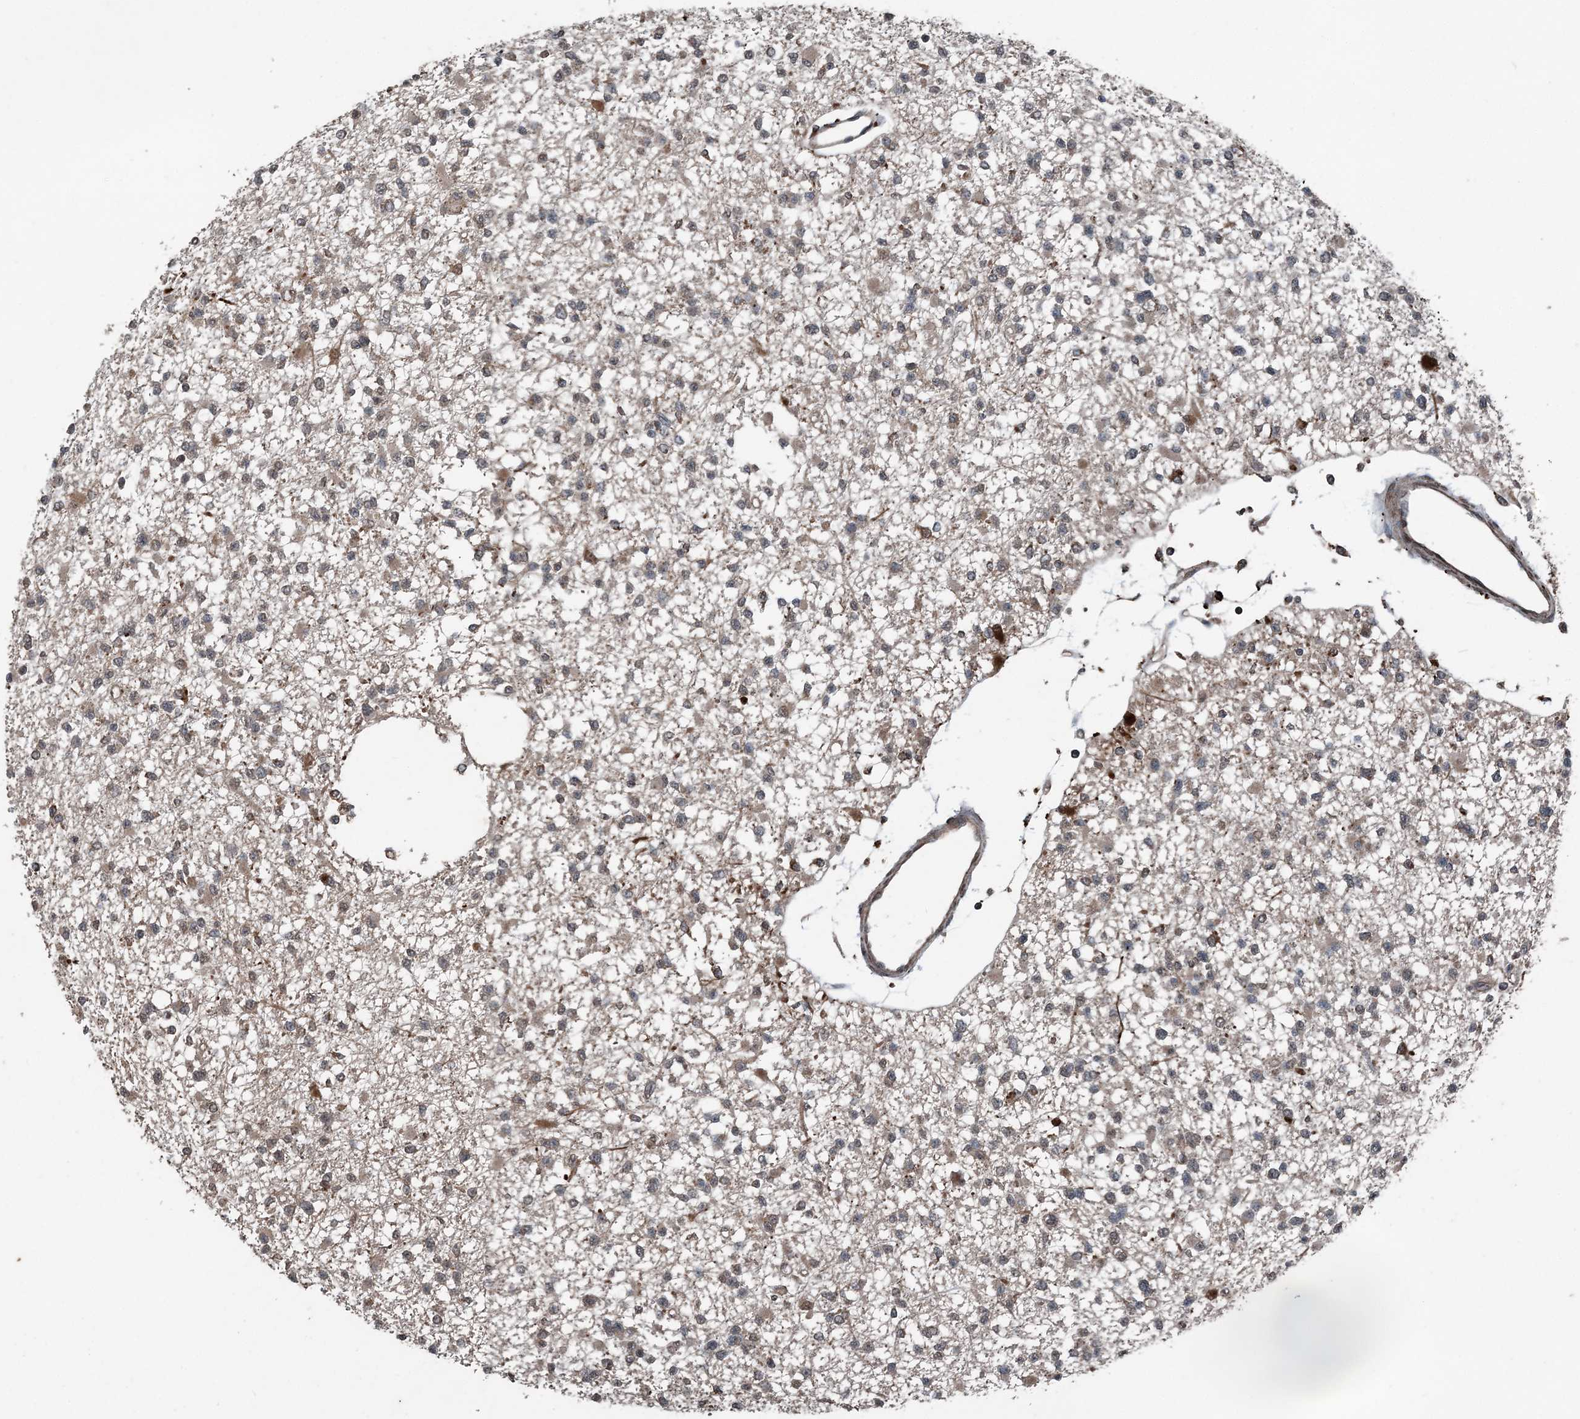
{"staining": {"intensity": "negative", "quantity": "none", "location": "none"}, "tissue": "glioma", "cell_type": "Tumor cells", "image_type": "cancer", "snomed": [{"axis": "morphology", "description": "Glioma, malignant, Low grade"}, {"axis": "topography", "description": "Brain"}], "caption": "Immunohistochemistry (IHC) of glioma shows no staining in tumor cells.", "gene": "CFL1", "patient": {"sex": "female", "age": 22}}